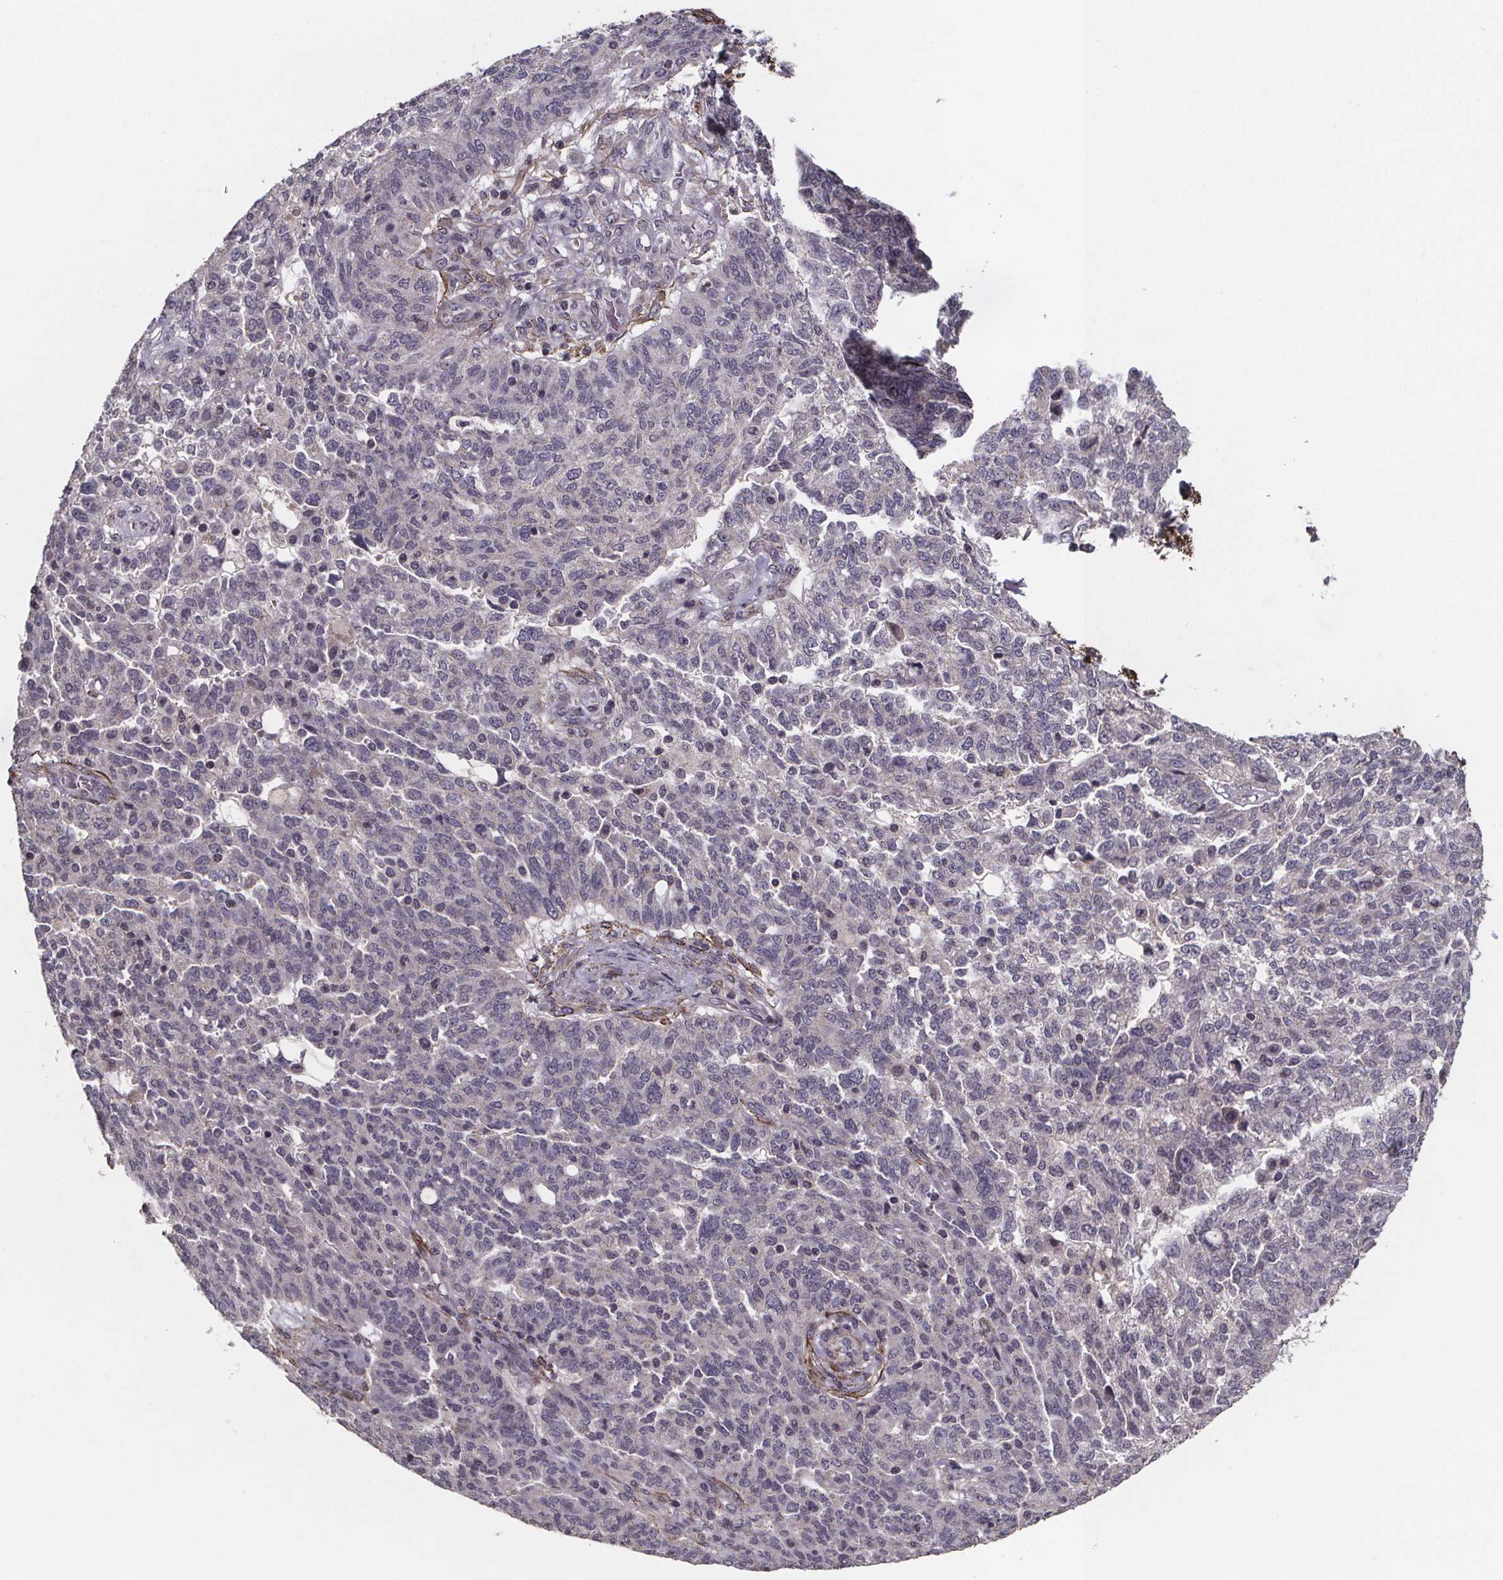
{"staining": {"intensity": "negative", "quantity": "none", "location": "none"}, "tissue": "ovarian cancer", "cell_type": "Tumor cells", "image_type": "cancer", "snomed": [{"axis": "morphology", "description": "Cystadenocarcinoma, serous, NOS"}, {"axis": "topography", "description": "Ovary"}], "caption": "This is a histopathology image of immunohistochemistry (IHC) staining of ovarian serous cystadenocarcinoma, which shows no staining in tumor cells.", "gene": "PALLD", "patient": {"sex": "female", "age": 67}}